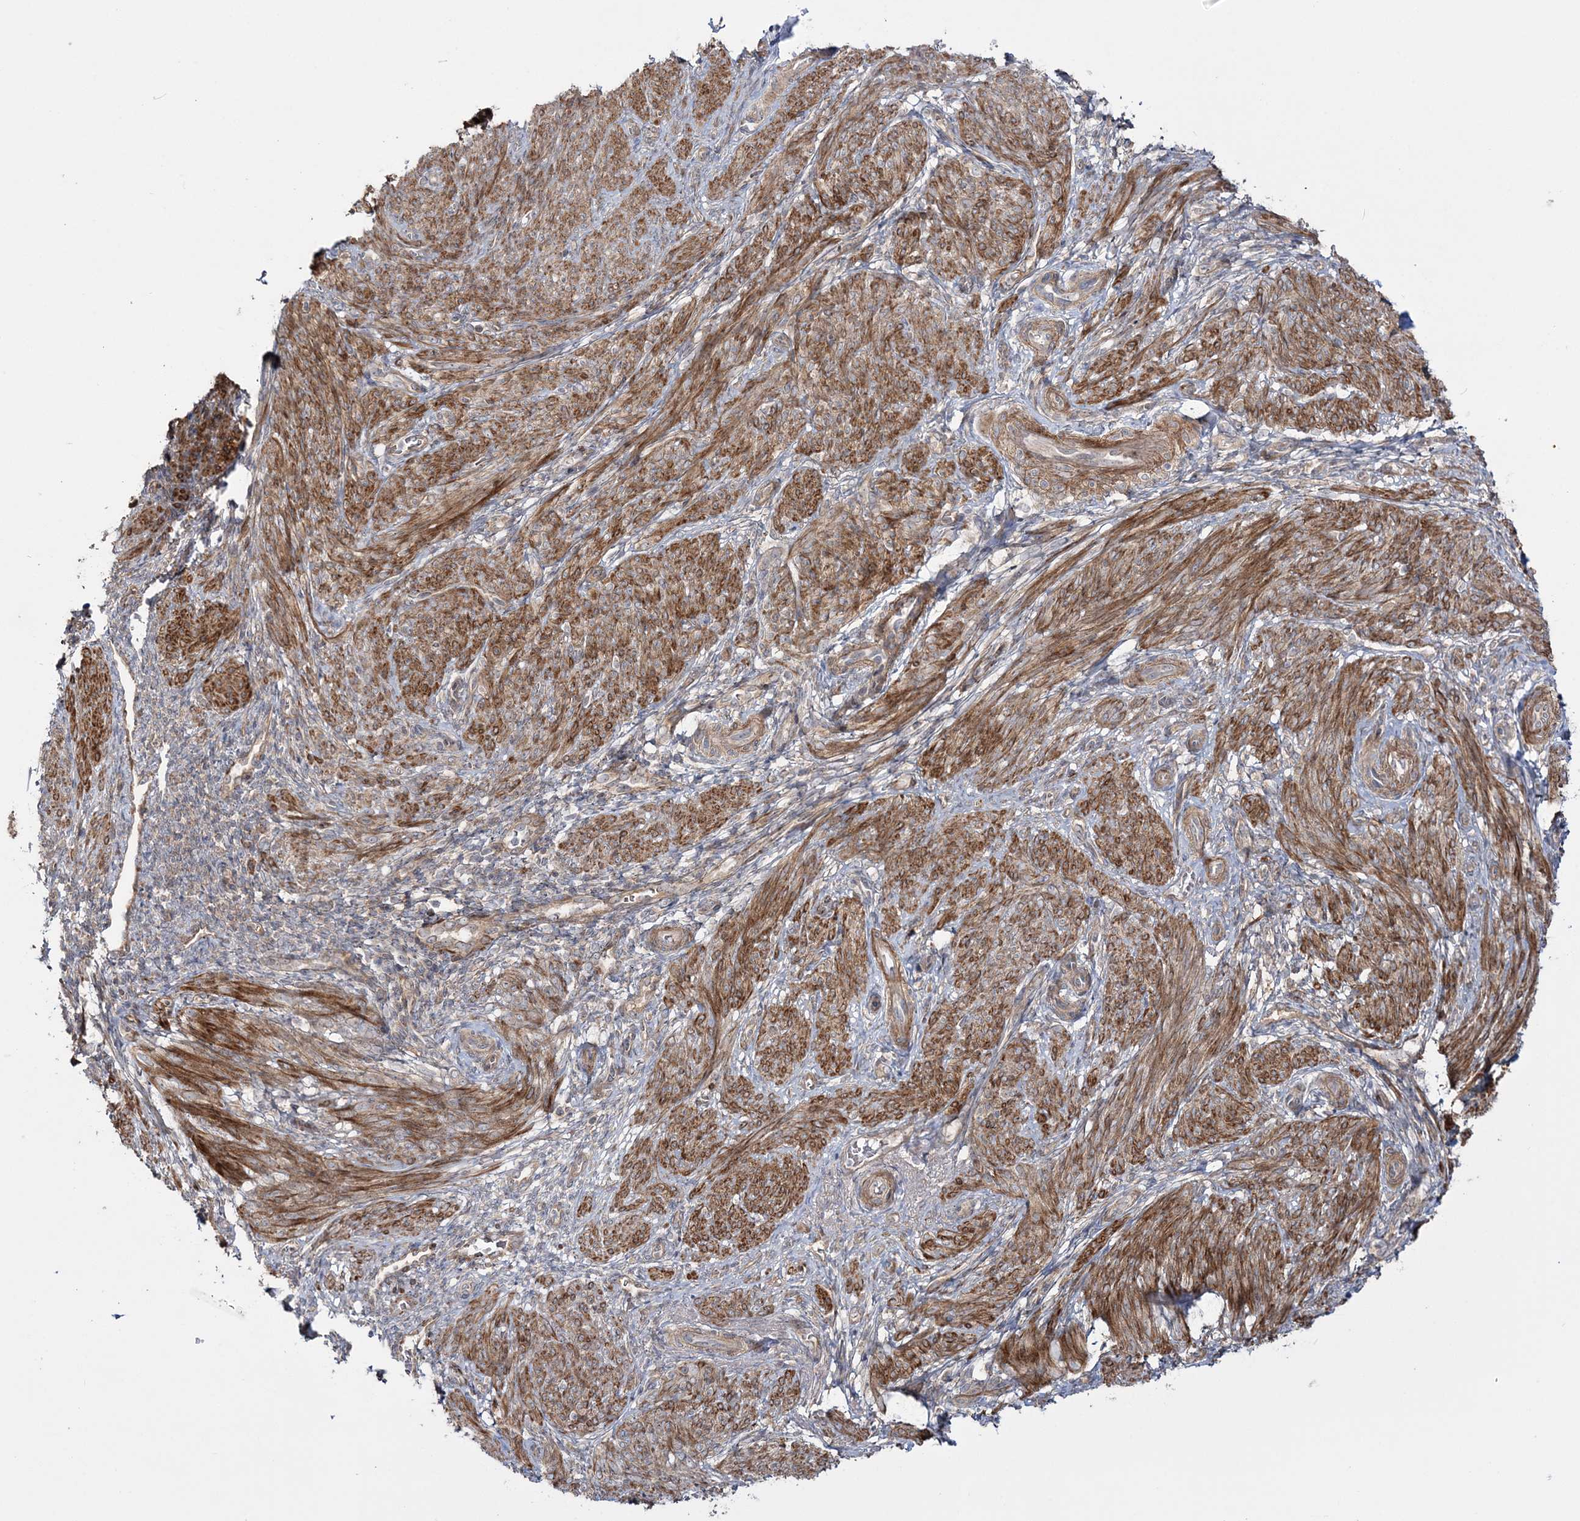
{"staining": {"intensity": "strong", "quantity": ">75%", "location": "cytoplasmic/membranous"}, "tissue": "smooth muscle", "cell_type": "Smooth muscle cells", "image_type": "normal", "snomed": [{"axis": "morphology", "description": "Normal tissue, NOS"}, {"axis": "topography", "description": "Smooth muscle"}], "caption": "A brown stain shows strong cytoplasmic/membranous expression of a protein in smooth muscle cells of normal smooth muscle. (IHC, brightfield microscopy, high magnification).", "gene": "MOCS2", "patient": {"sex": "female", "age": 39}}